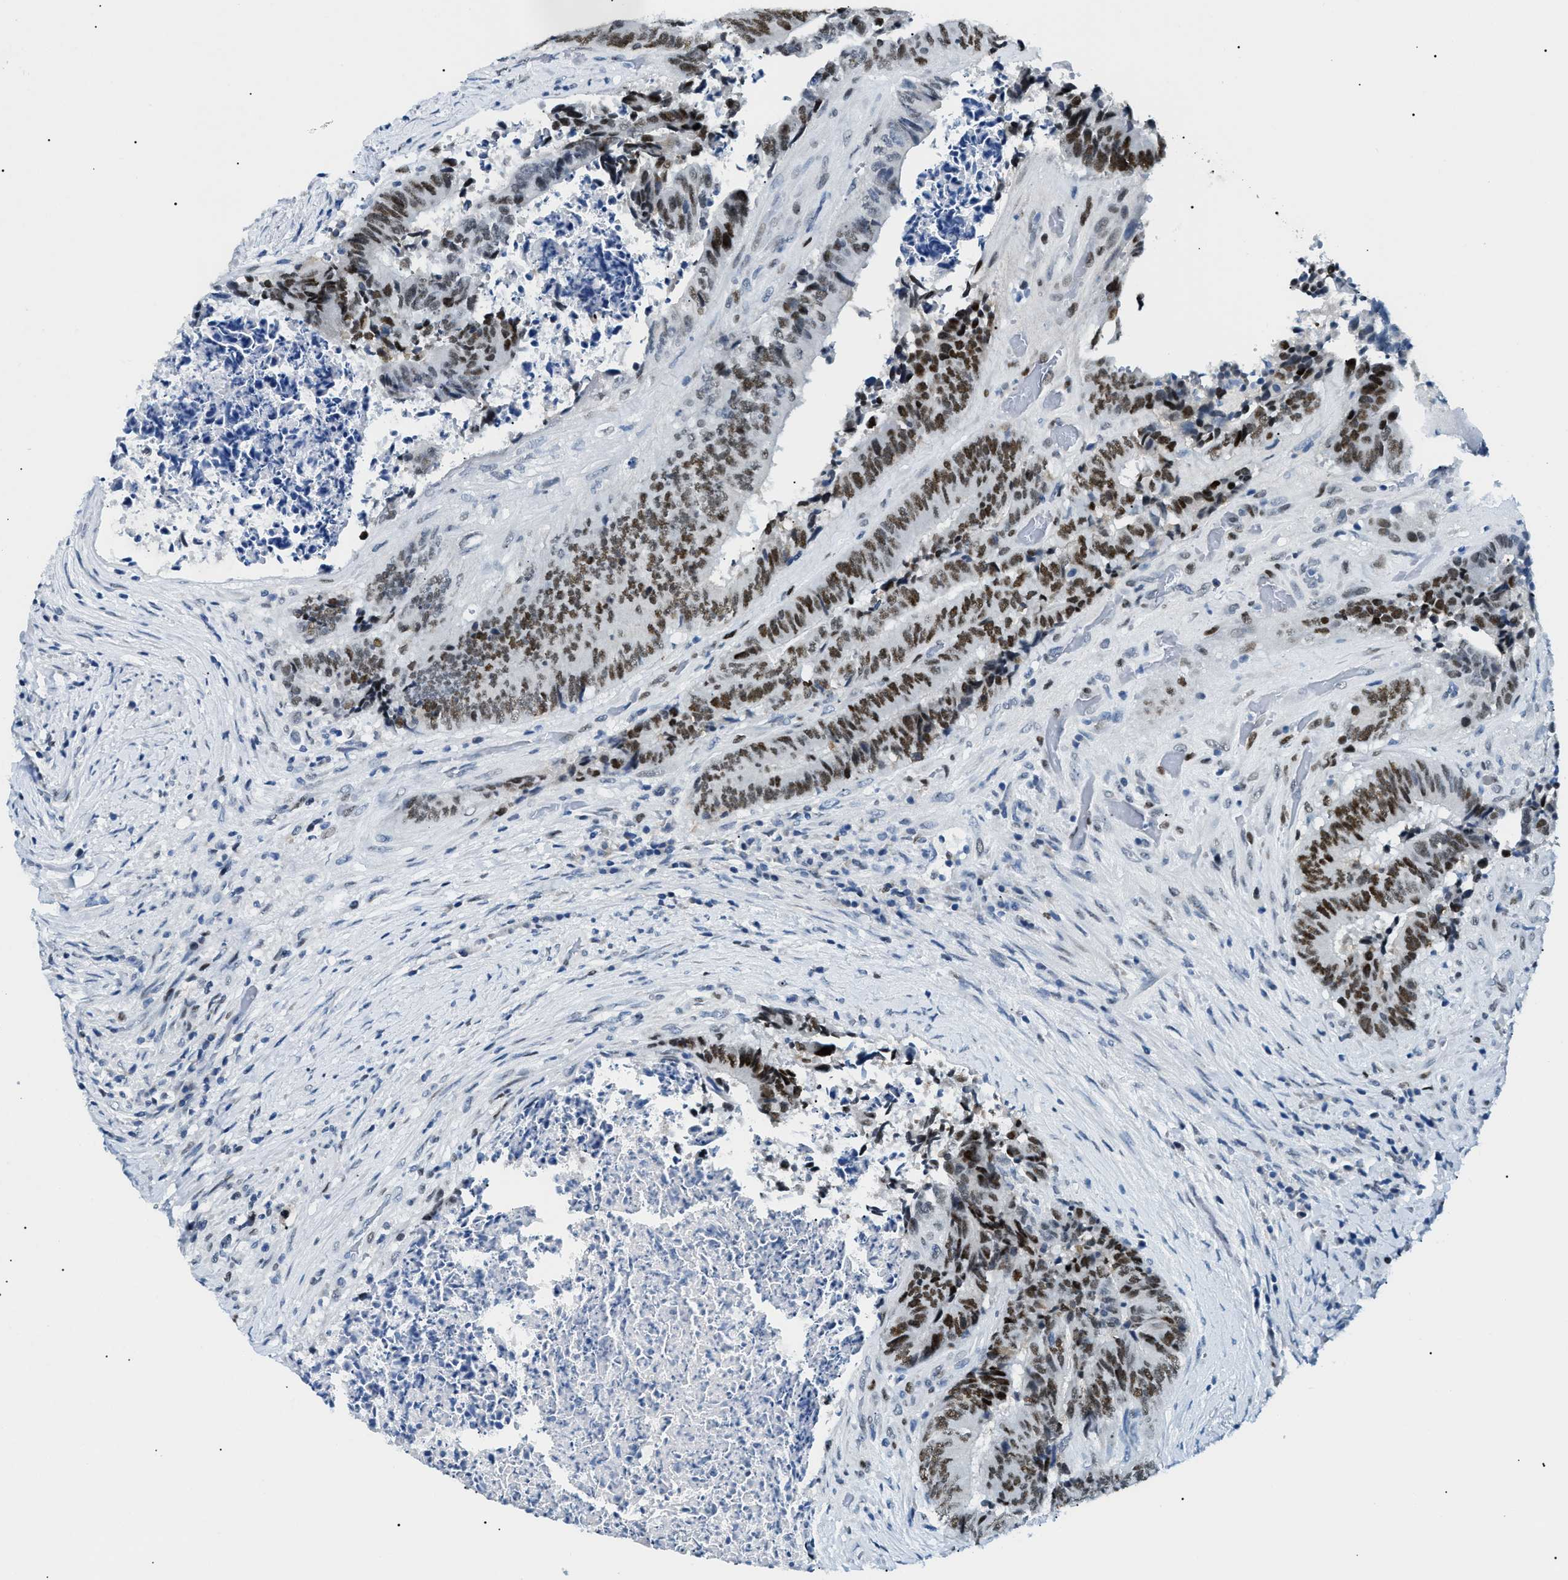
{"staining": {"intensity": "strong", "quantity": ">75%", "location": "nuclear"}, "tissue": "colorectal cancer", "cell_type": "Tumor cells", "image_type": "cancer", "snomed": [{"axis": "morphology", "description": "Adenocarcinoma, NOS"}, {"axis": "topography", "description": "Rectum"}], "caption": "Brown immunohistochemical staining in colorectal cancer (adenocarcinoma) shows strong nuclear staining in about >75% of tumor cells. (brown staining indicates protein expression, while blue staining denotes nuclei).", "gene": "SMARCC1", "patient": {"sex": "male", "age": 72}}